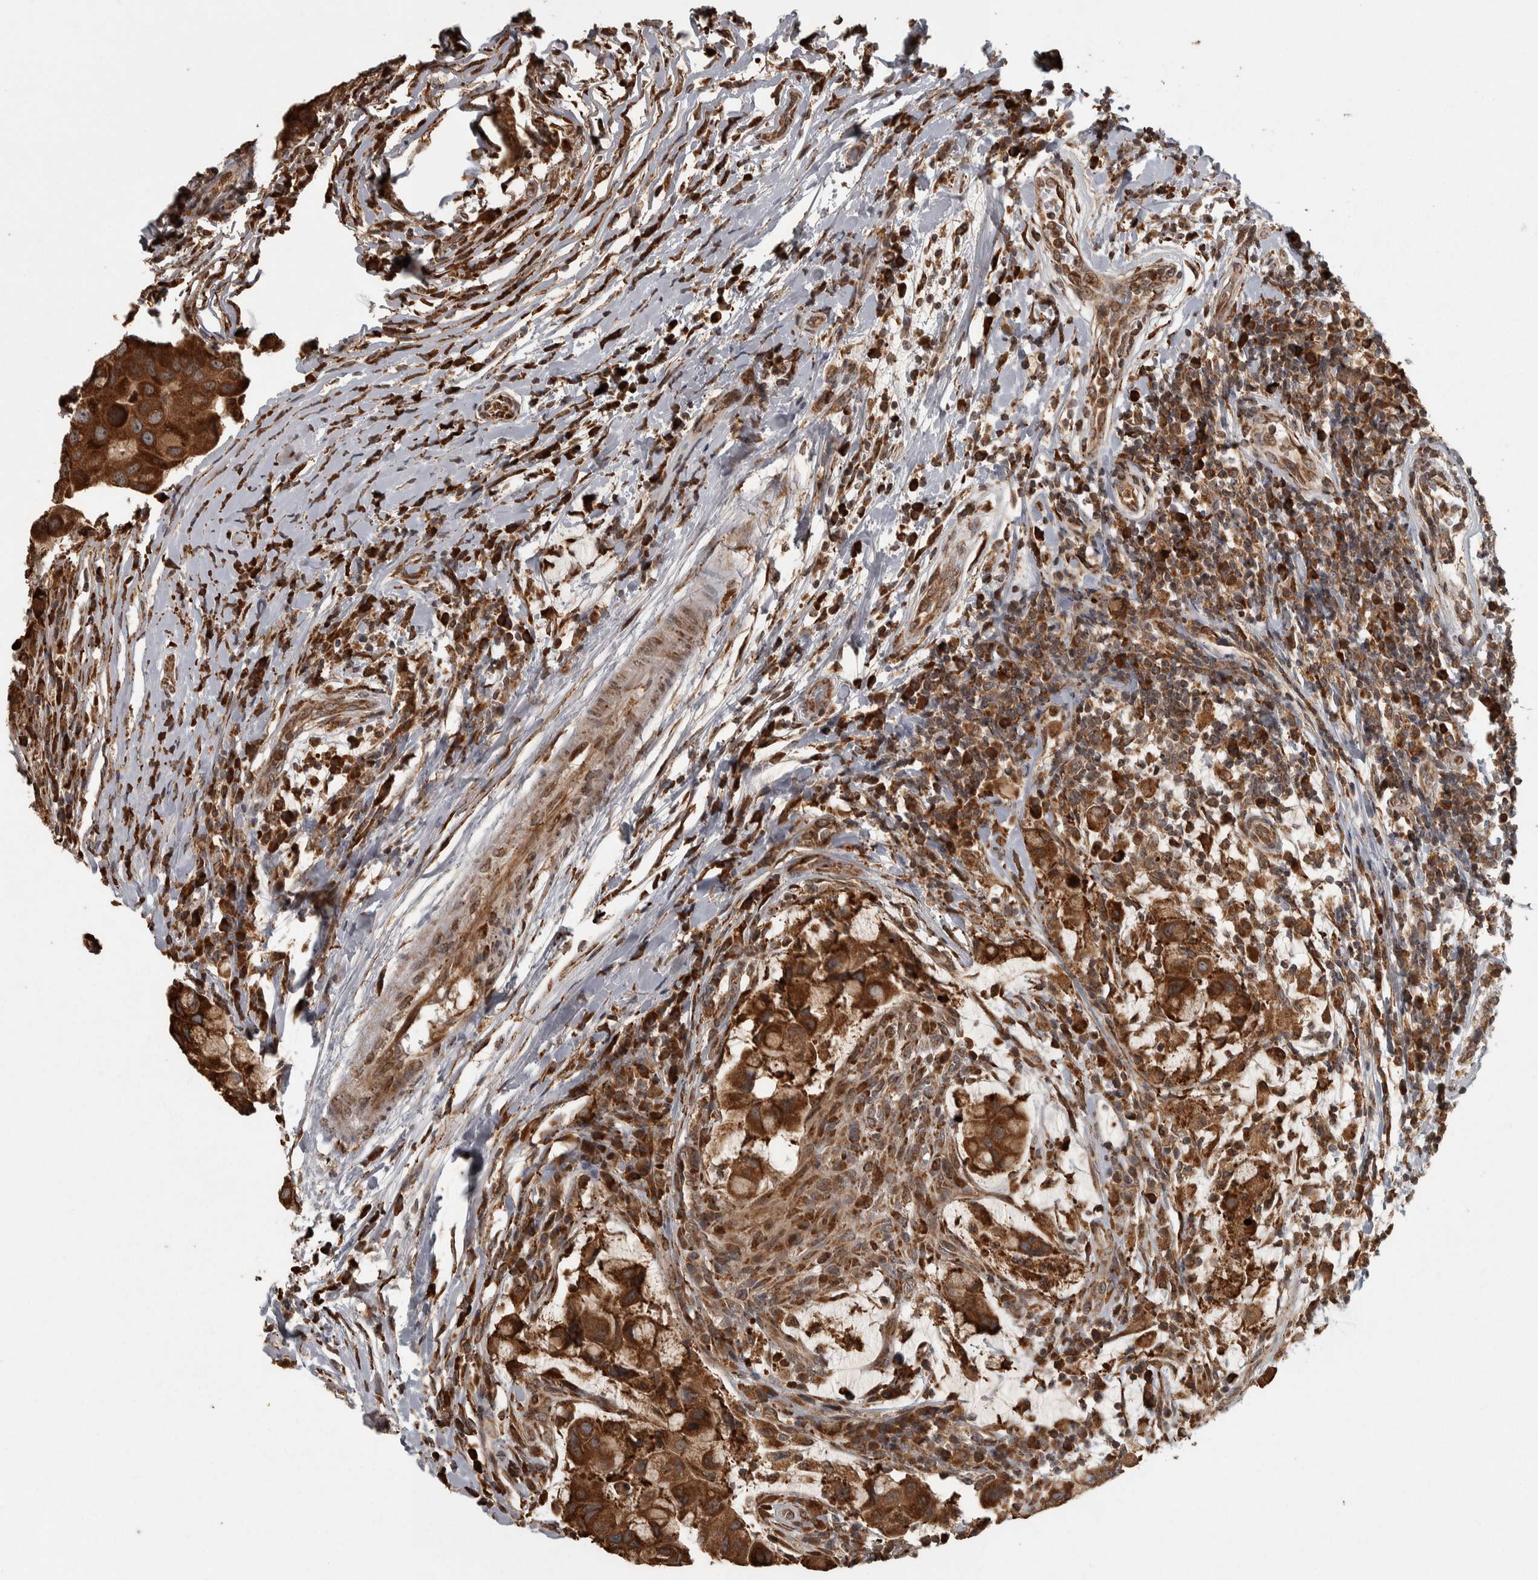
{"staining": {"intensity": "strong", "quantity": ">75%", "location": "cytoplasmic/membranous"}, "tissue": "breast cancer", "cell_type": "Tumor cells", "image_type": "cancer", "snomed": [{"axis": "morphology", "description": "Duct carcinoma"}, {"axis": "topography", "description": "Breast"}], "caption": "Human breast cancer stained with a protein marker demonstrates strong staining in tumor cells.", "gene": "AGBL3", "patient": {"sex": "female", "age": 27}}